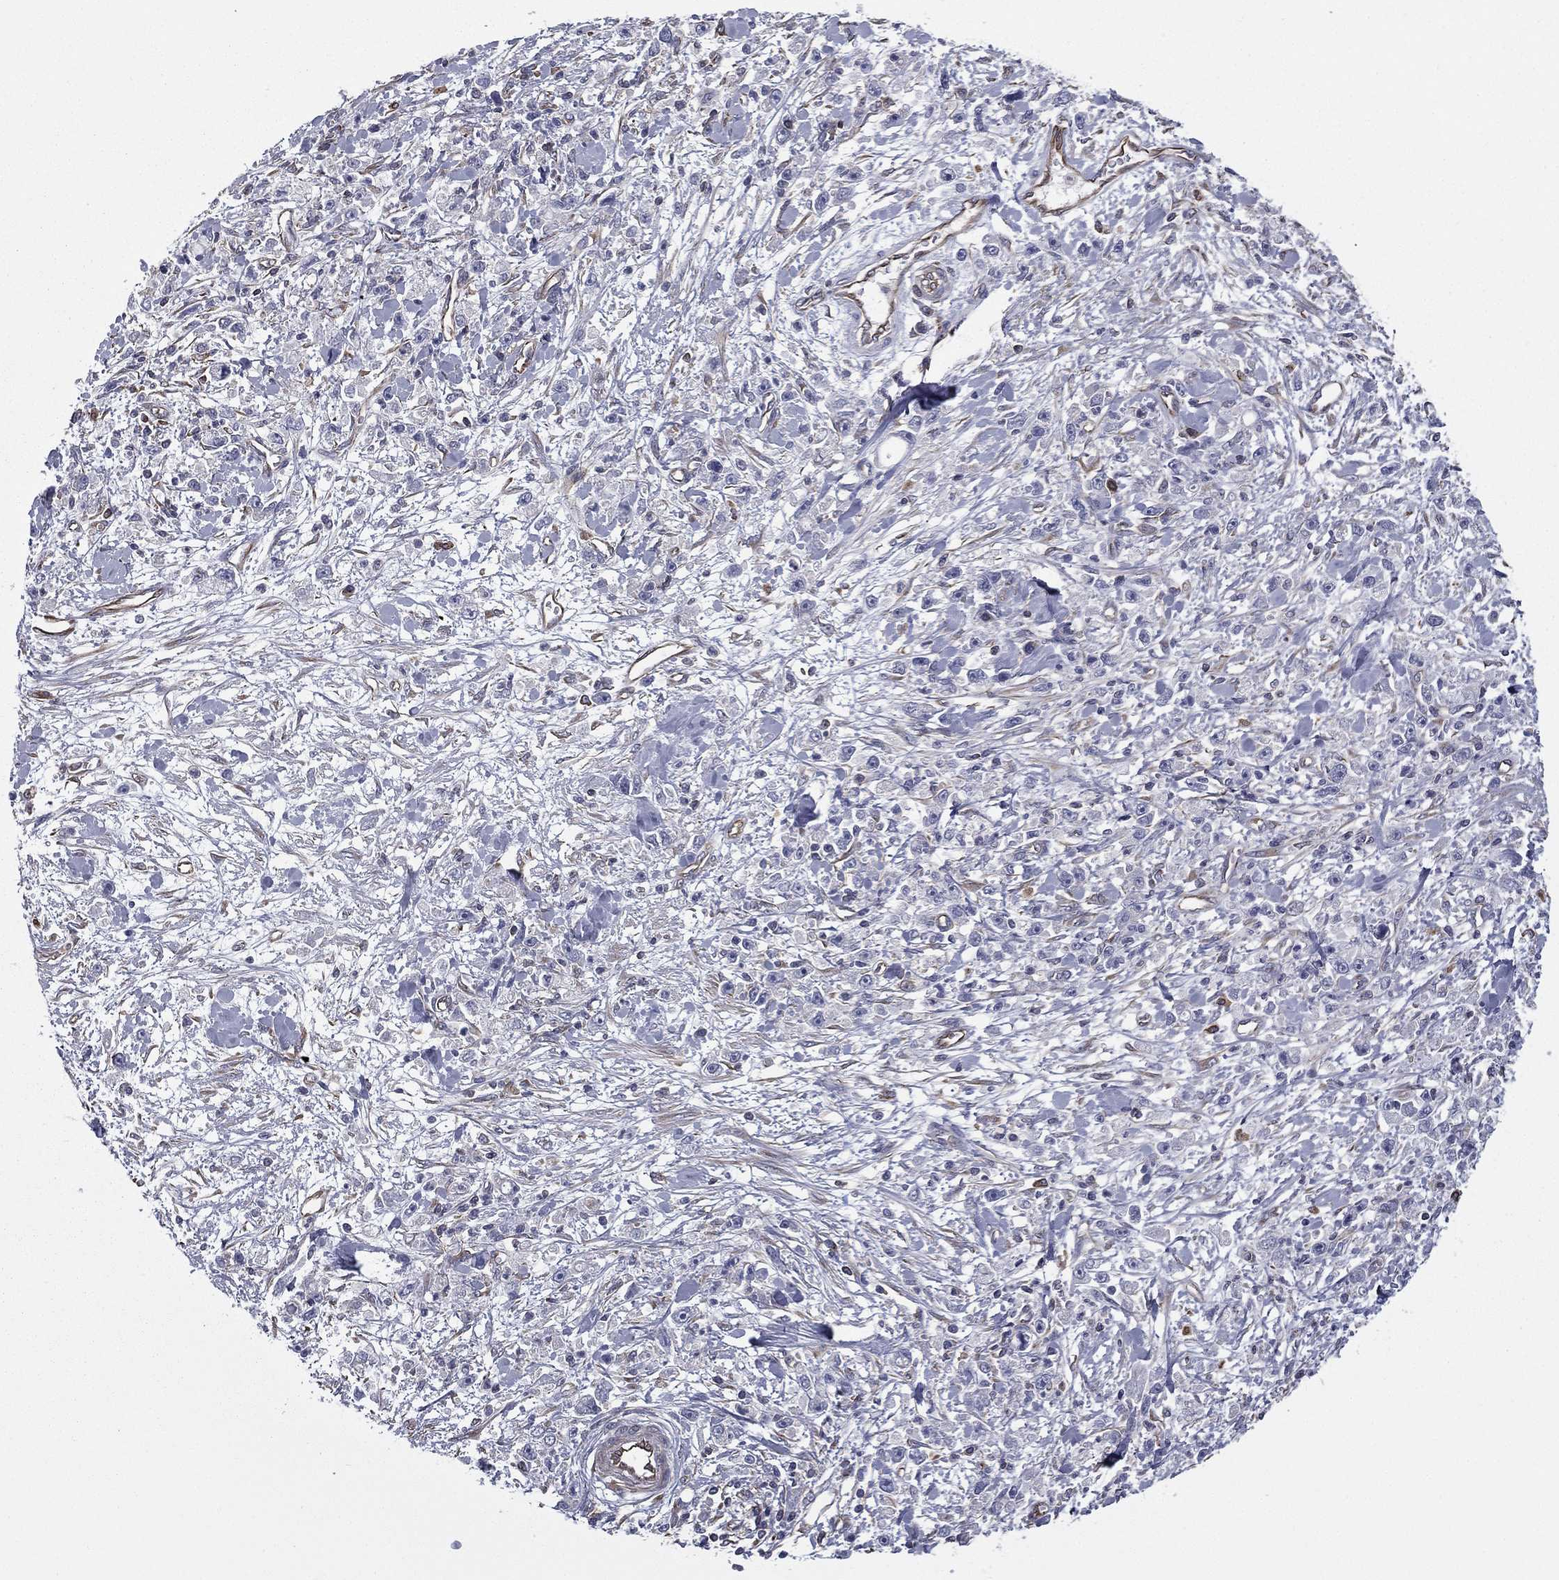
{"staining": {"intensity": "negative", "quantity": "none", "location": "none"}, "tissue": "stomach cancer", "cell_type": "Tumor cells", "image_type": "cancer", "snomed": [{"axis": "morphology", "description": "Adenocarcinoma, NOS"}, {"axis": "topography", "description": "Stomach"}], "caption": "Micrograph shows no protein expression in tumor cells of stomach adenocarcinoma tissue.", "gene": "SCUBE1", "patient": {"sex": "female", "age": 59}}